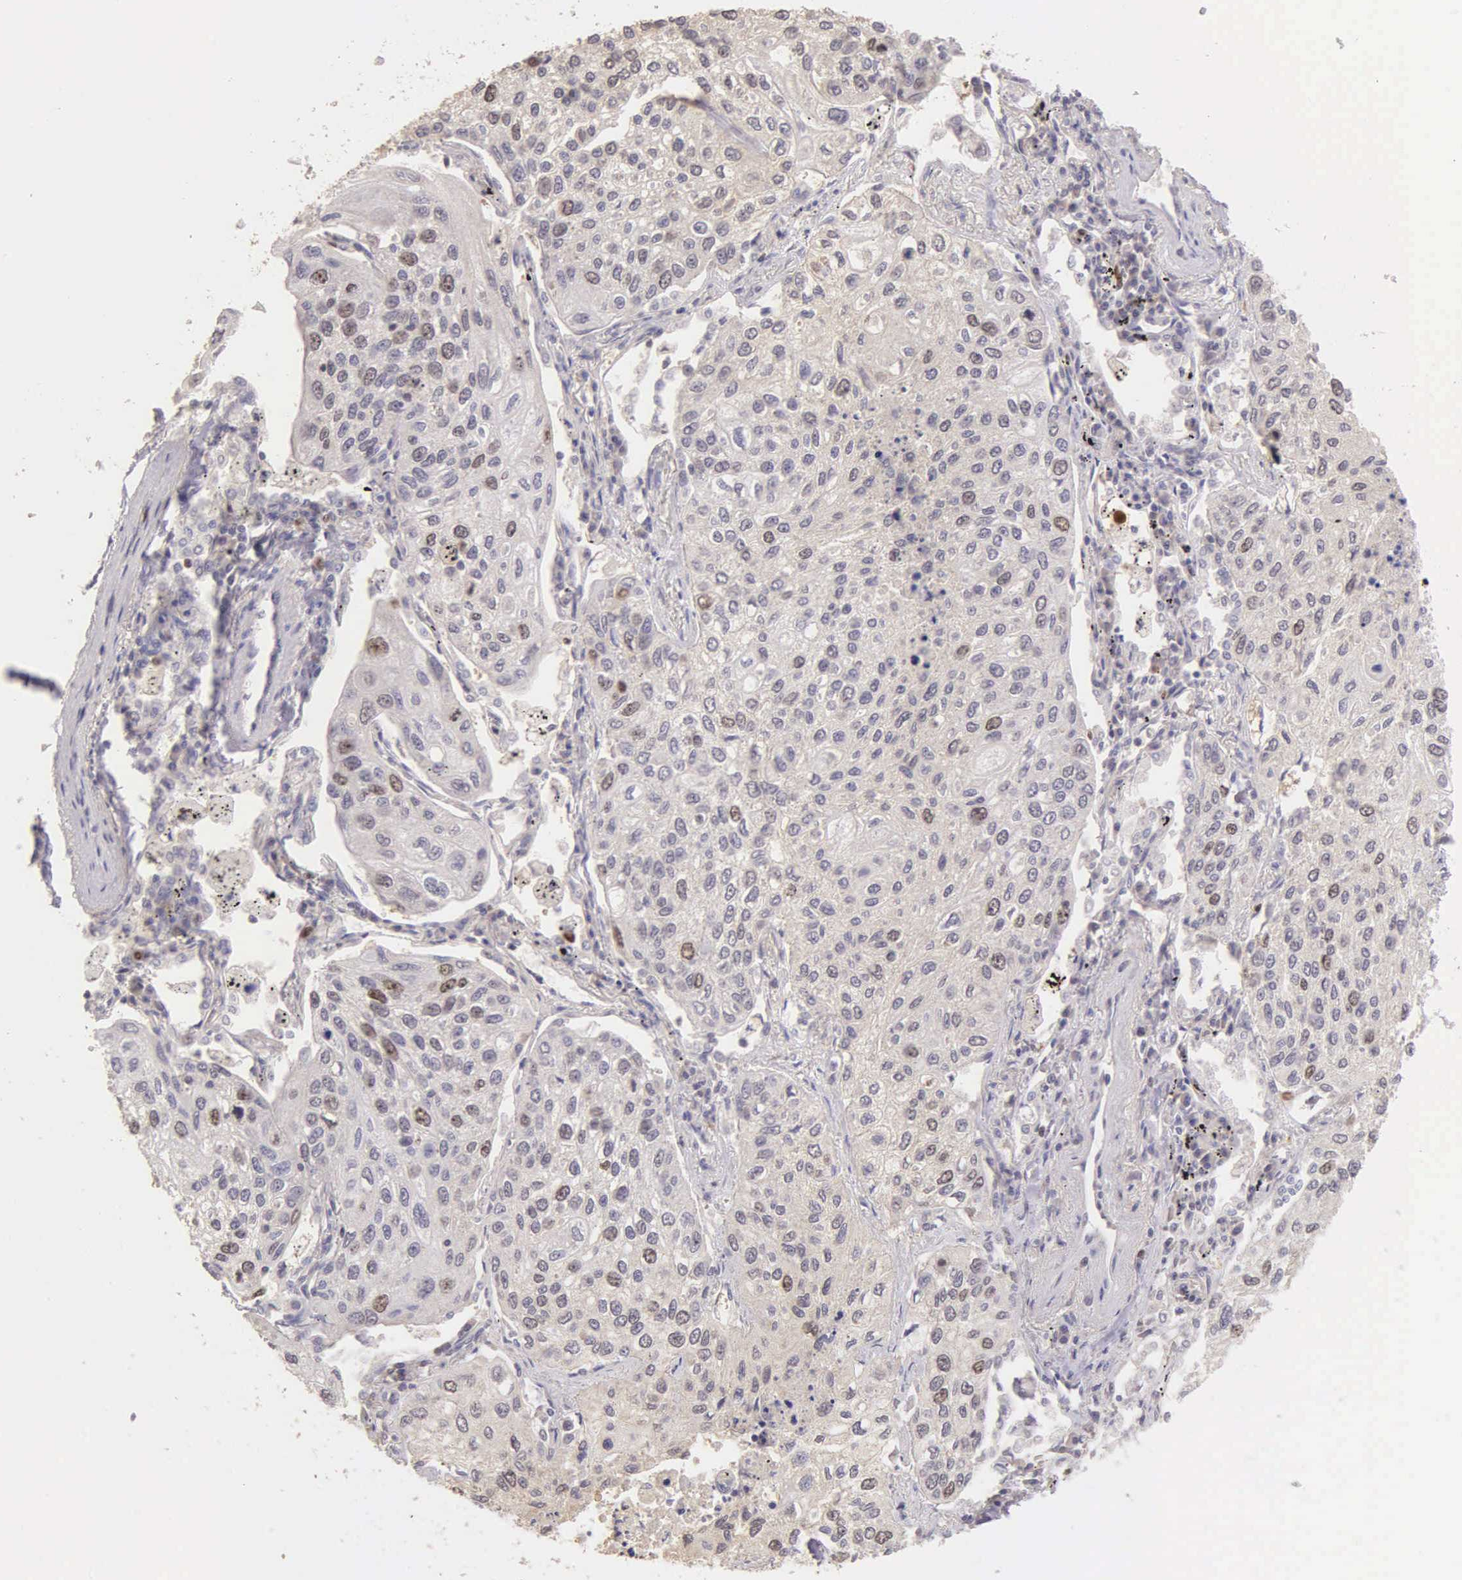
{"staining": {"intensity": "moderate", "quantity": "<25%", "location": "nuclear"}, "tissue": "lung cancer", "cell_type": "Tumor cells", "image_type": "cancer", "snomed": [{"axis": "morphology", "description": "Squamous cell carcinoma, NOS"}, {"axis": "topography", "description": "Lung"}], "caption": "A brown stain labels moderate nuclear positivity of a protein in human lung cancer tumor cells.", "gene": "MKI67", "patient": {"sex": "male", "age": 75}}